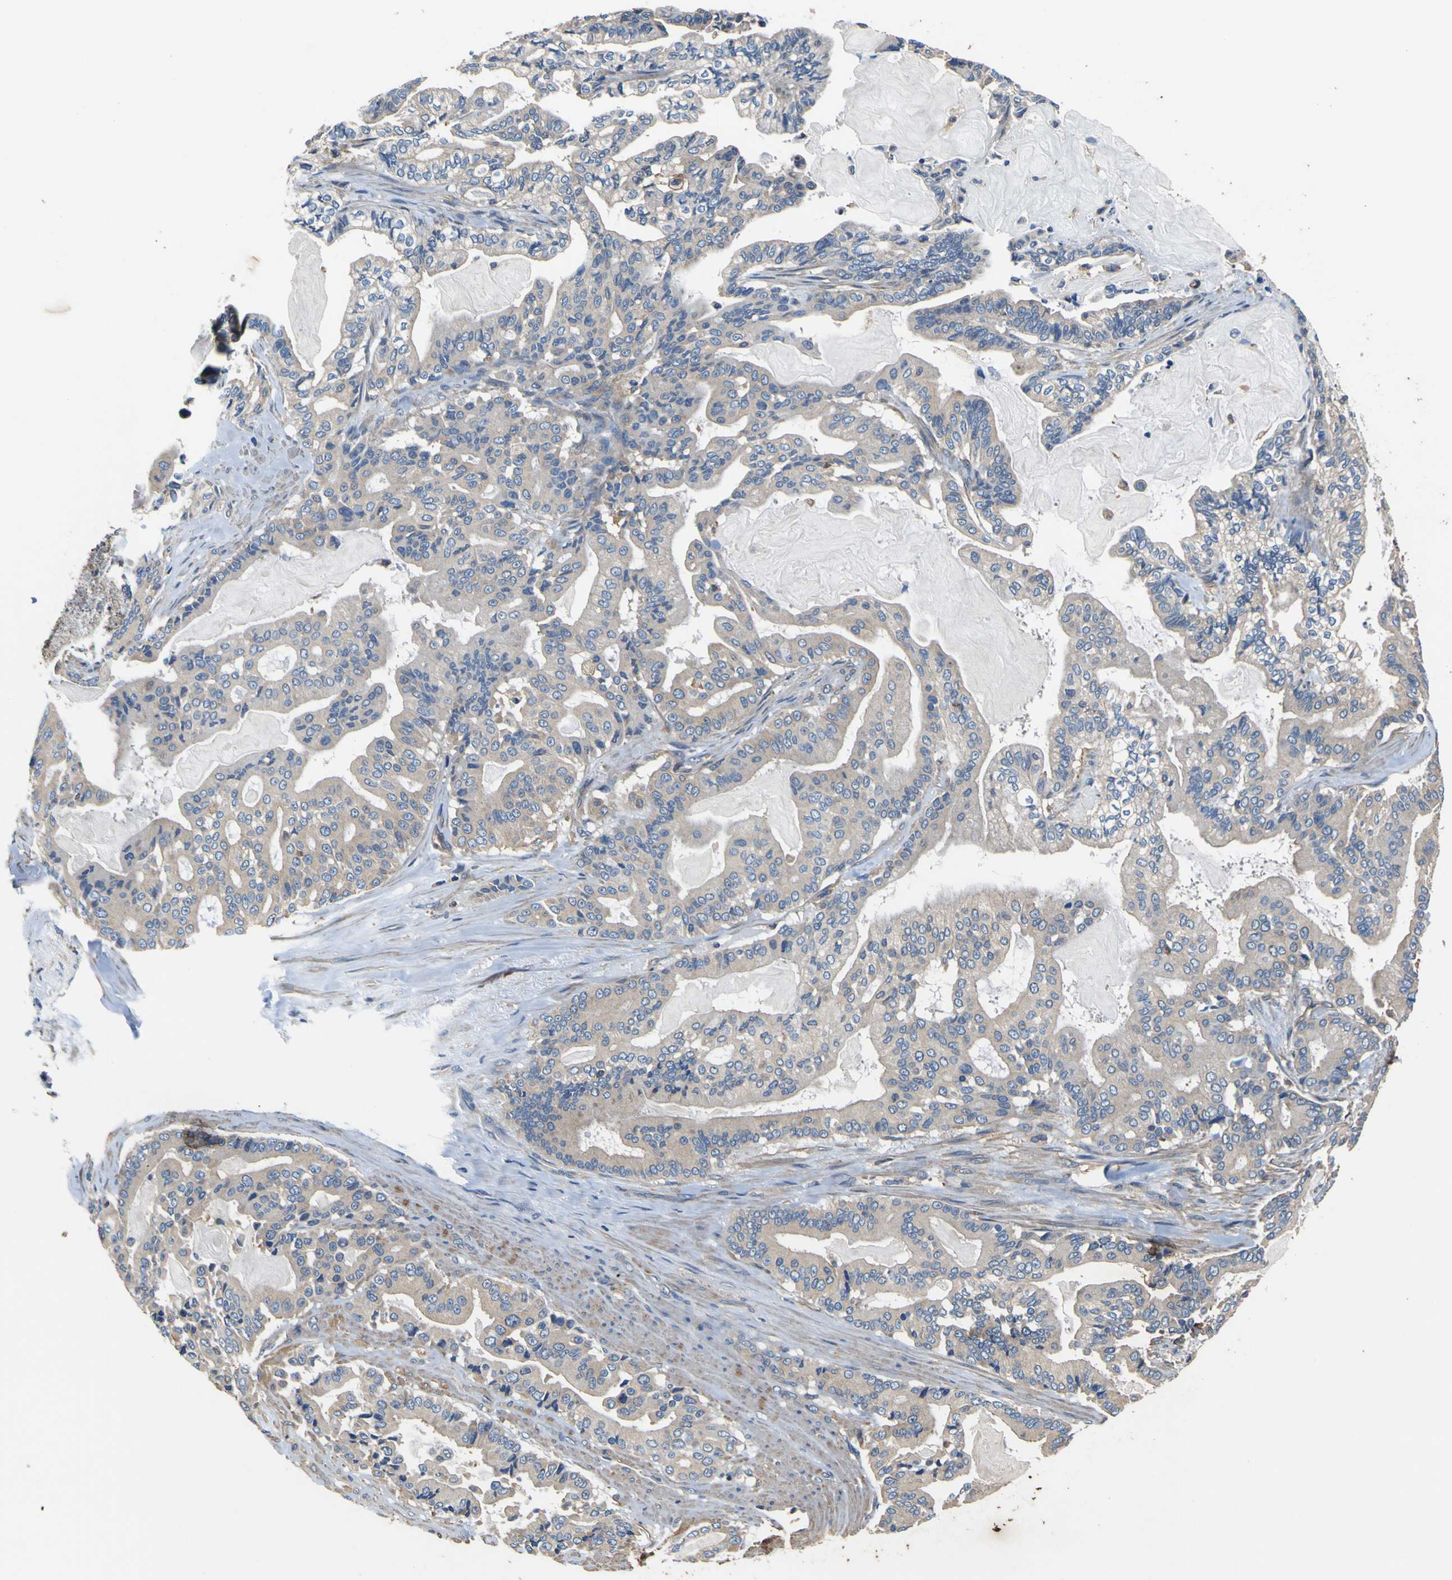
{"staining": {"intensity": "weak", "quantity": ">75%", "location": "cytoplasmic/membranous"}, "tissue": "pancreatic cancer", "cell_type": "Tumor cells", "image_type": "cancer", "snomed": [{"axis": "morphology", "description": "Adenocarcinoma, NOS"}, {"axis": "topography", "description": "Pancreas"}], "caption": "High-magnification brightfield microscopy of pancreatic adenocarcinoma stained with DAB (brown) and counterstained with hematoxylin (blue). tumor cells exhibit weak cytoplasmic/membranous expression is present in approximately>75% of cells.", "gene": "CNR2", "patient": {"sex": "male", "age": 63}}